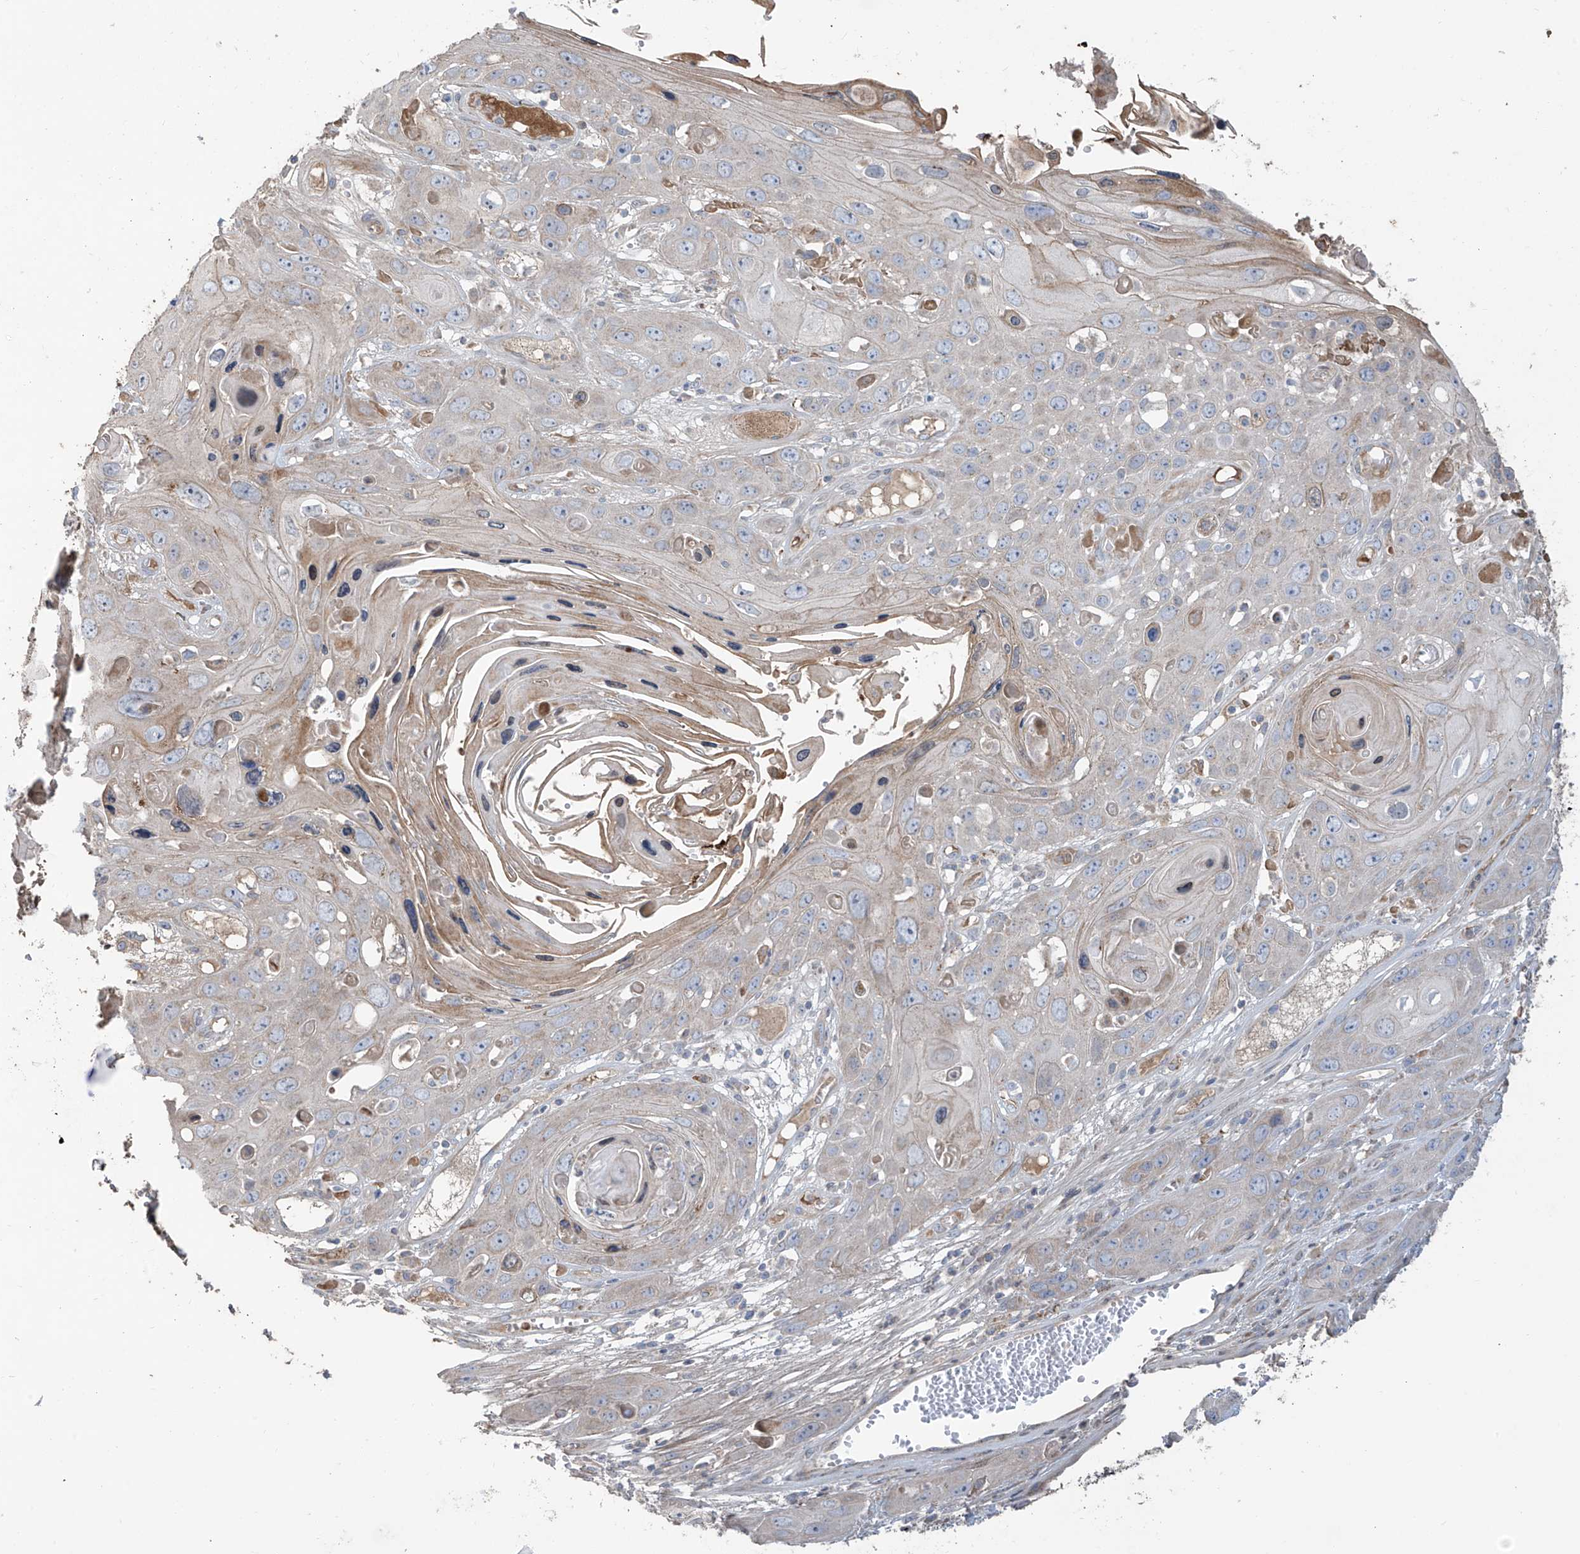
{"staining": {"intensity": "weak", "quantity": "<25%", "location": "cytoplasmic/membranous"}, "tissue": "skin cancer", "cell_type": "Tumor cells", "image_type": "cancer", "snomed": [{"axis": "morphology", "description": "Squamous cell carcinoma, NOS"}, {"axis": "topography", "description": "Skin"}], "caption": "IHC photomicrograph of human skin cancer (squamous cell carcinoma) stained for a protein (brown), which reveals no expression in tumor cells.", "gene": "ABTB1", "patient": {"sex": "male", "age": 55}}